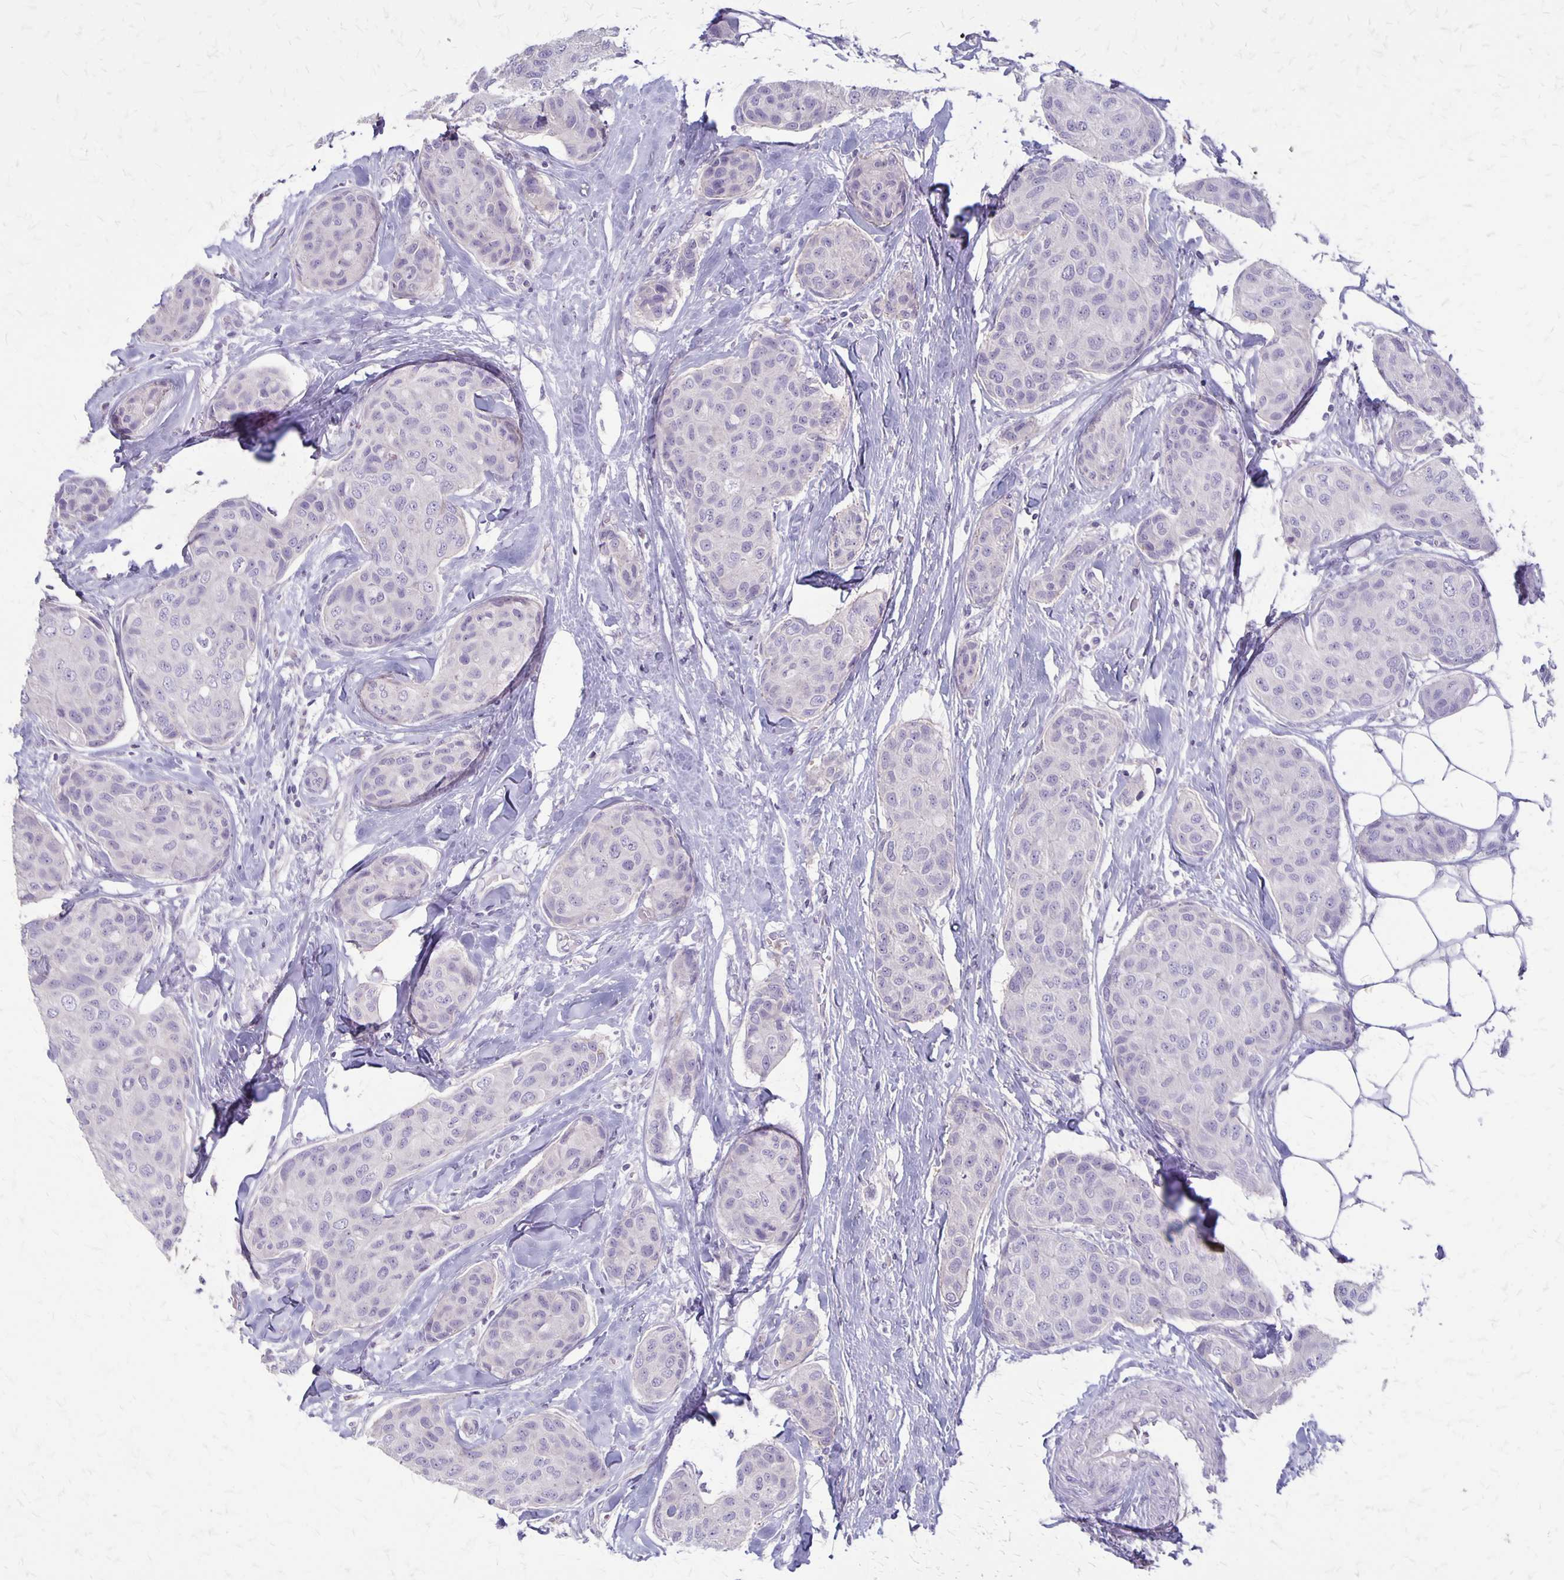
{"staining": {"intensity": "negative", "quantity": "none", "location": "none"}, "tissue": "breast cancer", "cell_type": "Tumor cells", "image_type": "cancer", "snomed": [{"axis": "morphology", "description": "Duct carcinoma"}, {"axis": "topography", "description": "Breast"}], "caption": "Immunohistochemistry (IHC) histopathology image of breast cancer stained for a protein (brown), which exhibits no staining in tumor cells.", "gene": "SEPTIN5", "patient": {"sex": "female", "age": 80}}